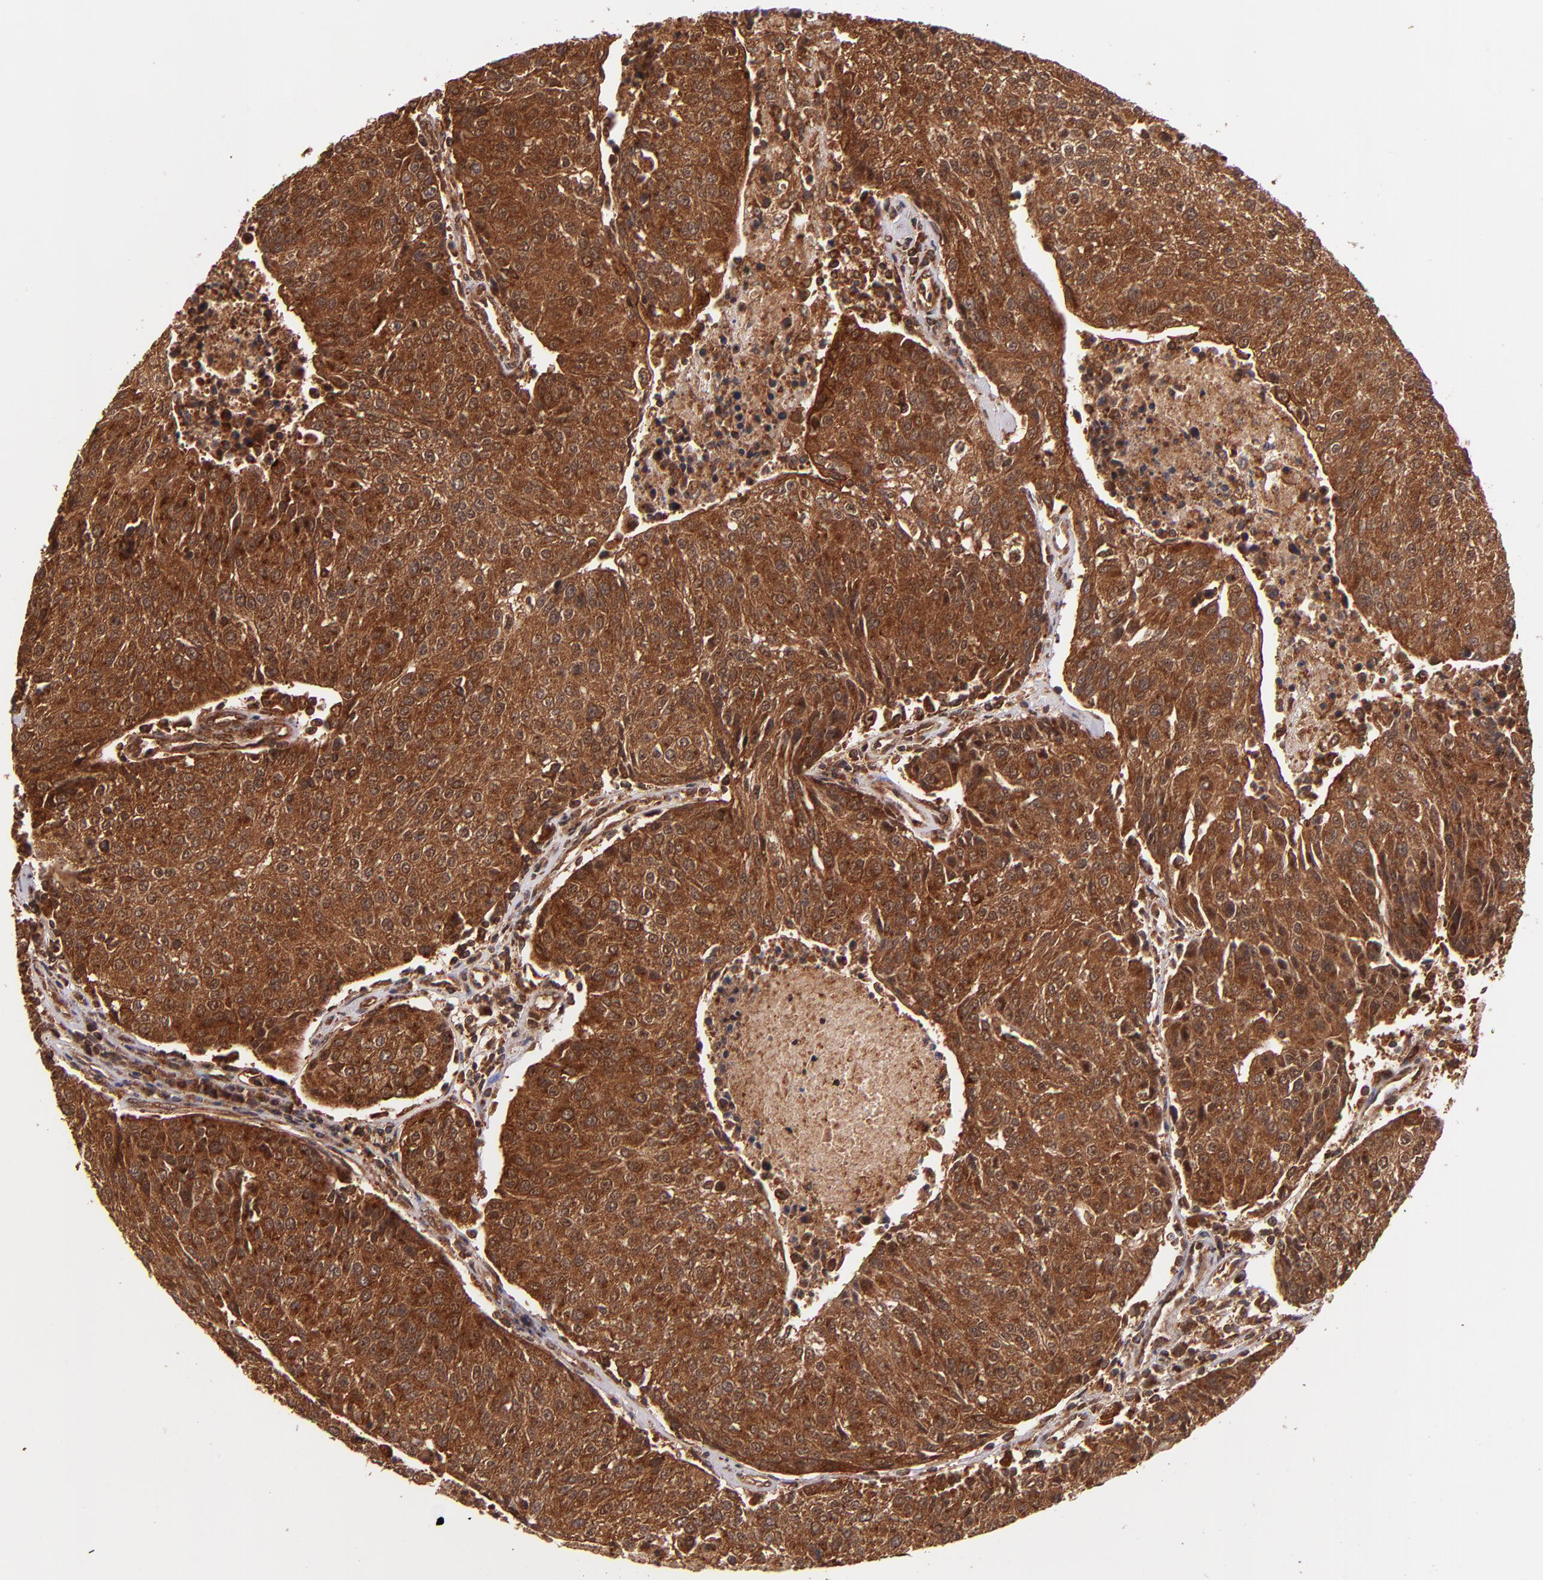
{"staining": {"intensity": "strong", "quantity": ">75%", "location": "cytoplasmic/membranous,nuclear"}, "tissue": "urothelial cancer", "cell_type": "Tumor cells", "image_type": "cancer", "snomed": [{"axis": "morphology", "description": "Urothelial carcinoma, High grade"}, {"axis": "topography", "description": "Urinary bladder"}], "caption": "Tumor cells display high levels of strong cytoplasmic/membranous and nuclear staining in about >75% of cells in urothelial cancer.", "gene": "STX8", "patient": {"sex": "female", "age": 85}}